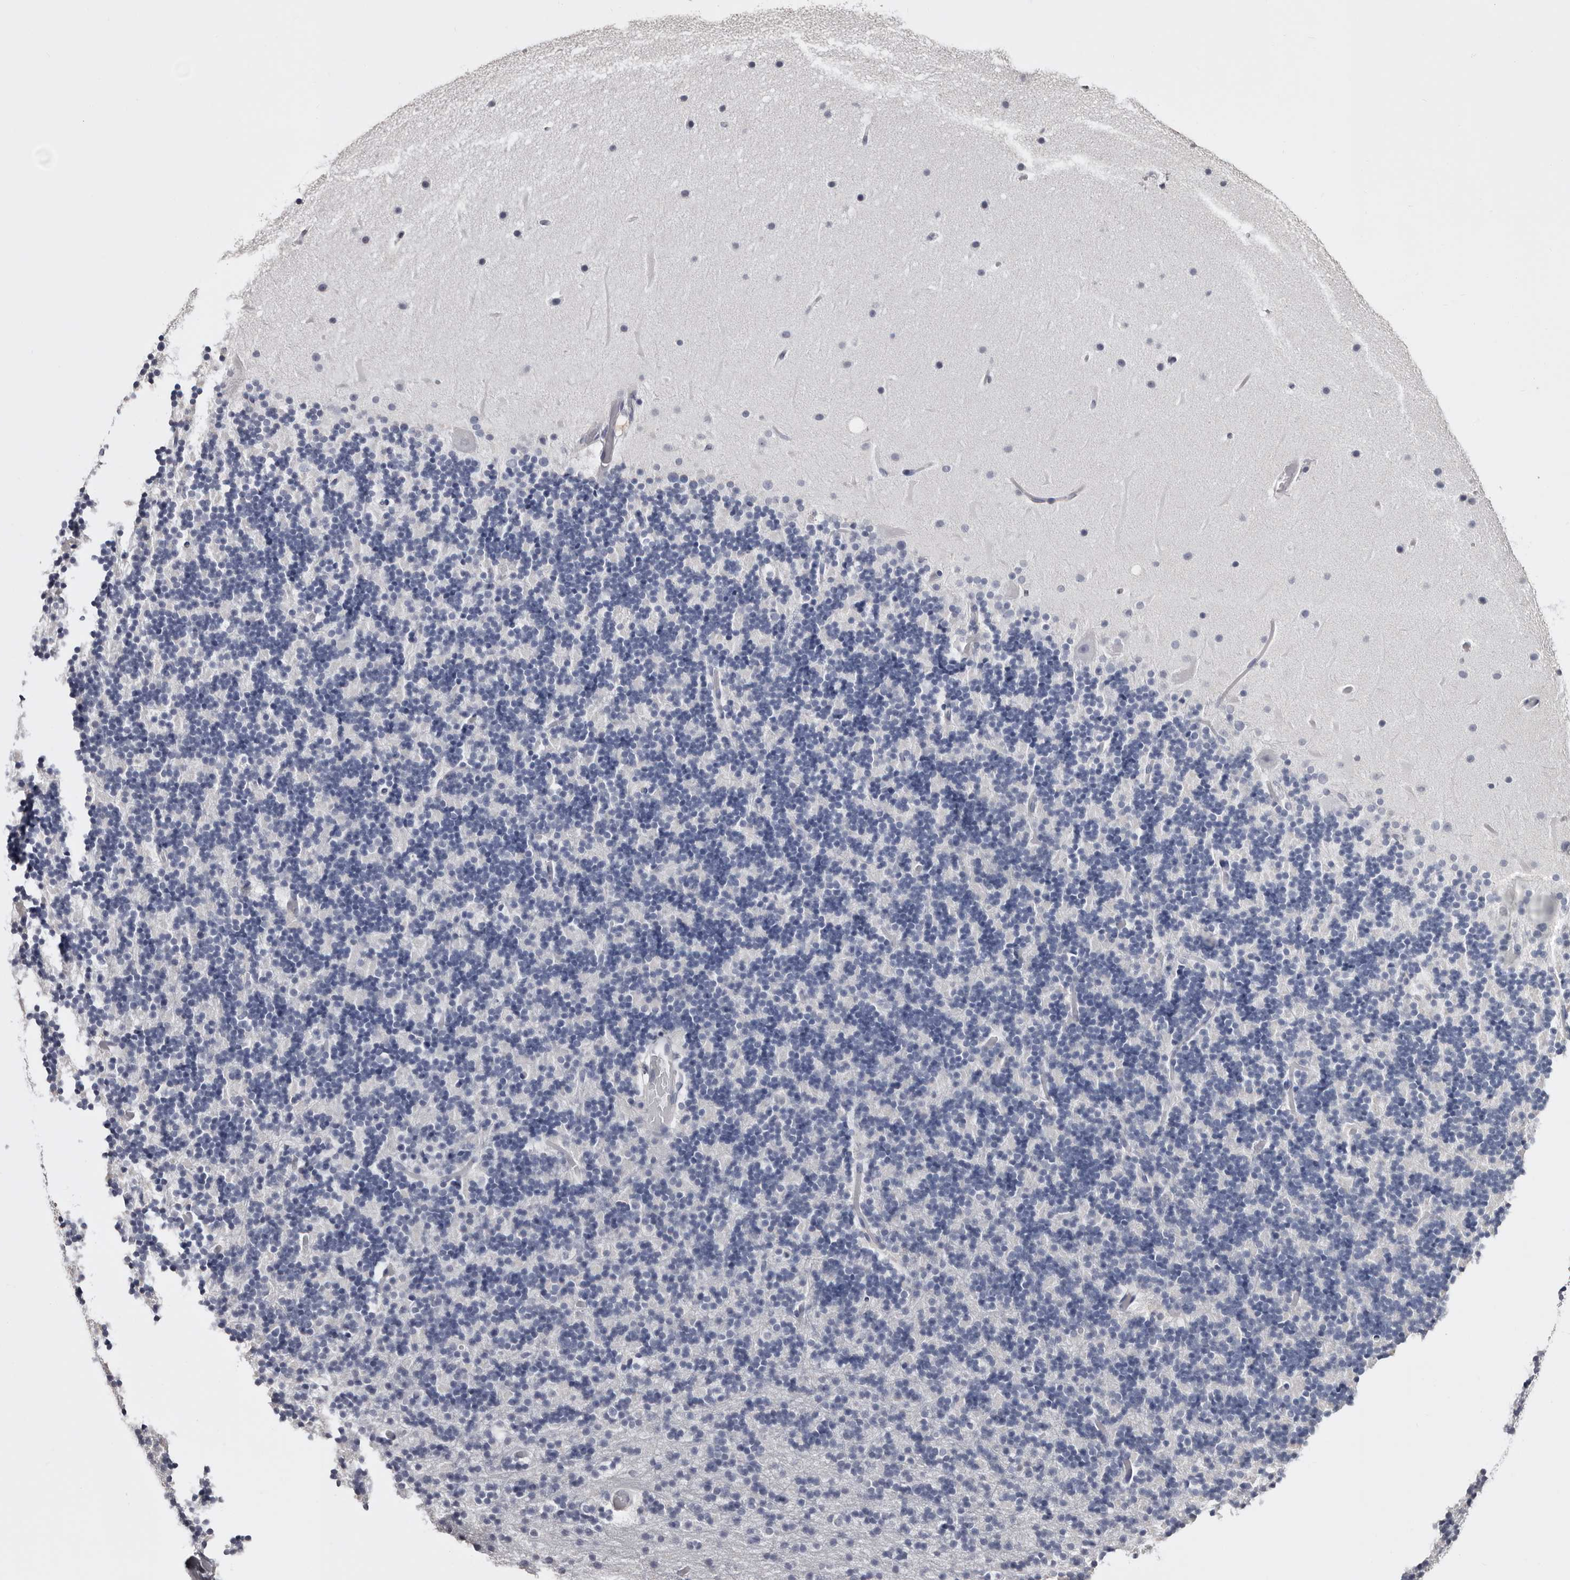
{"staining": {"intensity": "negative", "quantity": "none", "location": "none"}, "tissue": "cerebellum", "cell_type": "Cells in granular layer", "image_type": "normal", "snomed": [{"axis": "morphology", "description": "Normal tissue, NOS"}, {"axis": "topography", "description": "Cerebellum"}], "caption": "The histopathology image exhibits no significant positivity in cells in granular layer of cerebellum. (DAB IHC with hematoxylin counter stain).", "gene": "LAD1", "patient": {"sex": "male", "age": 57}}